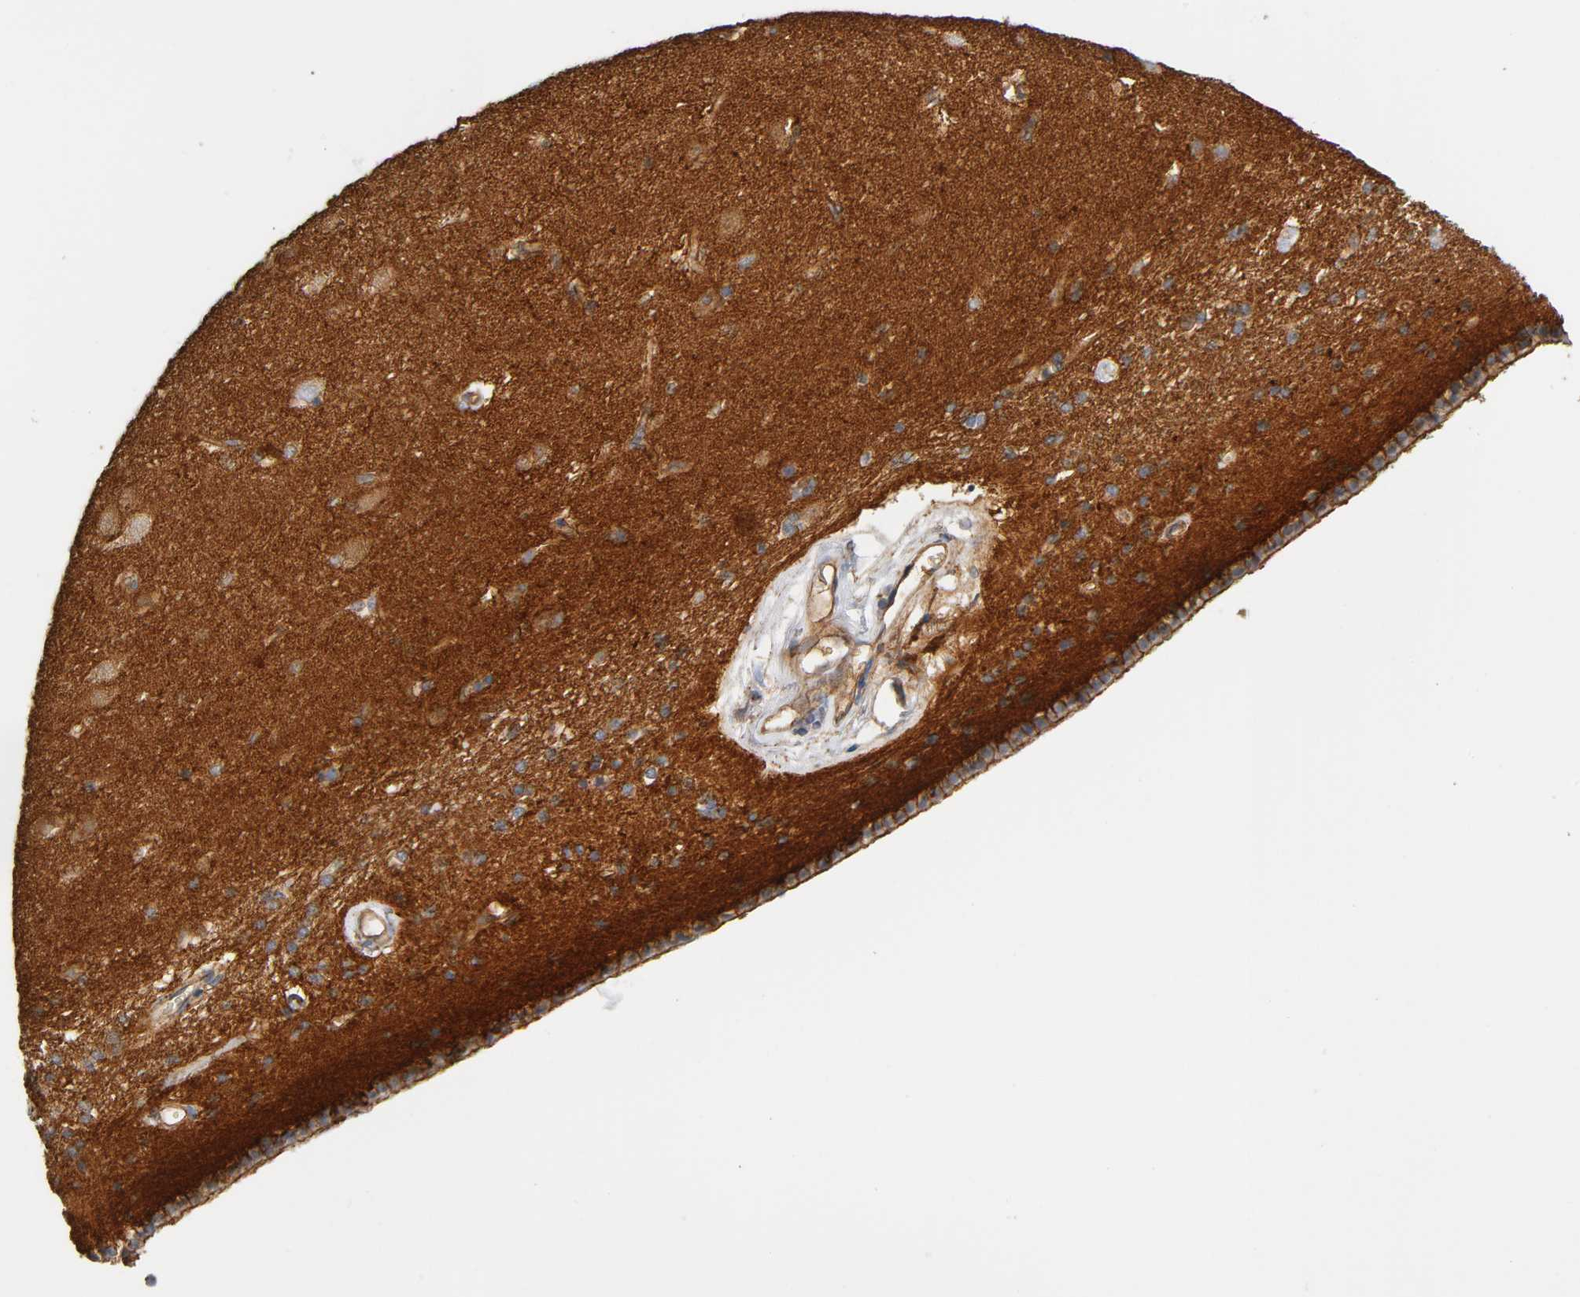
{"staining": {"intensity": "weak", "quantity": "25%-75%", "location": "cytoplasmic/membranous"}, "tissue": "caudate", "cell_type": "Glial cells", "image_type": "normal", "snomed": [{"axis": "morphology", "description": "Normal tissue, NOS"}, {"axis": "topography", "description": "Lateral ventricle wall"}], "caption": "This is a micrograph of immunohistochemistry staining of normal caudate, which shows weak staining in the cytoplasmic/membranous of glial cells.", "gene": "SPTAN1", "patient": {"sex": "female", "age": 19}}